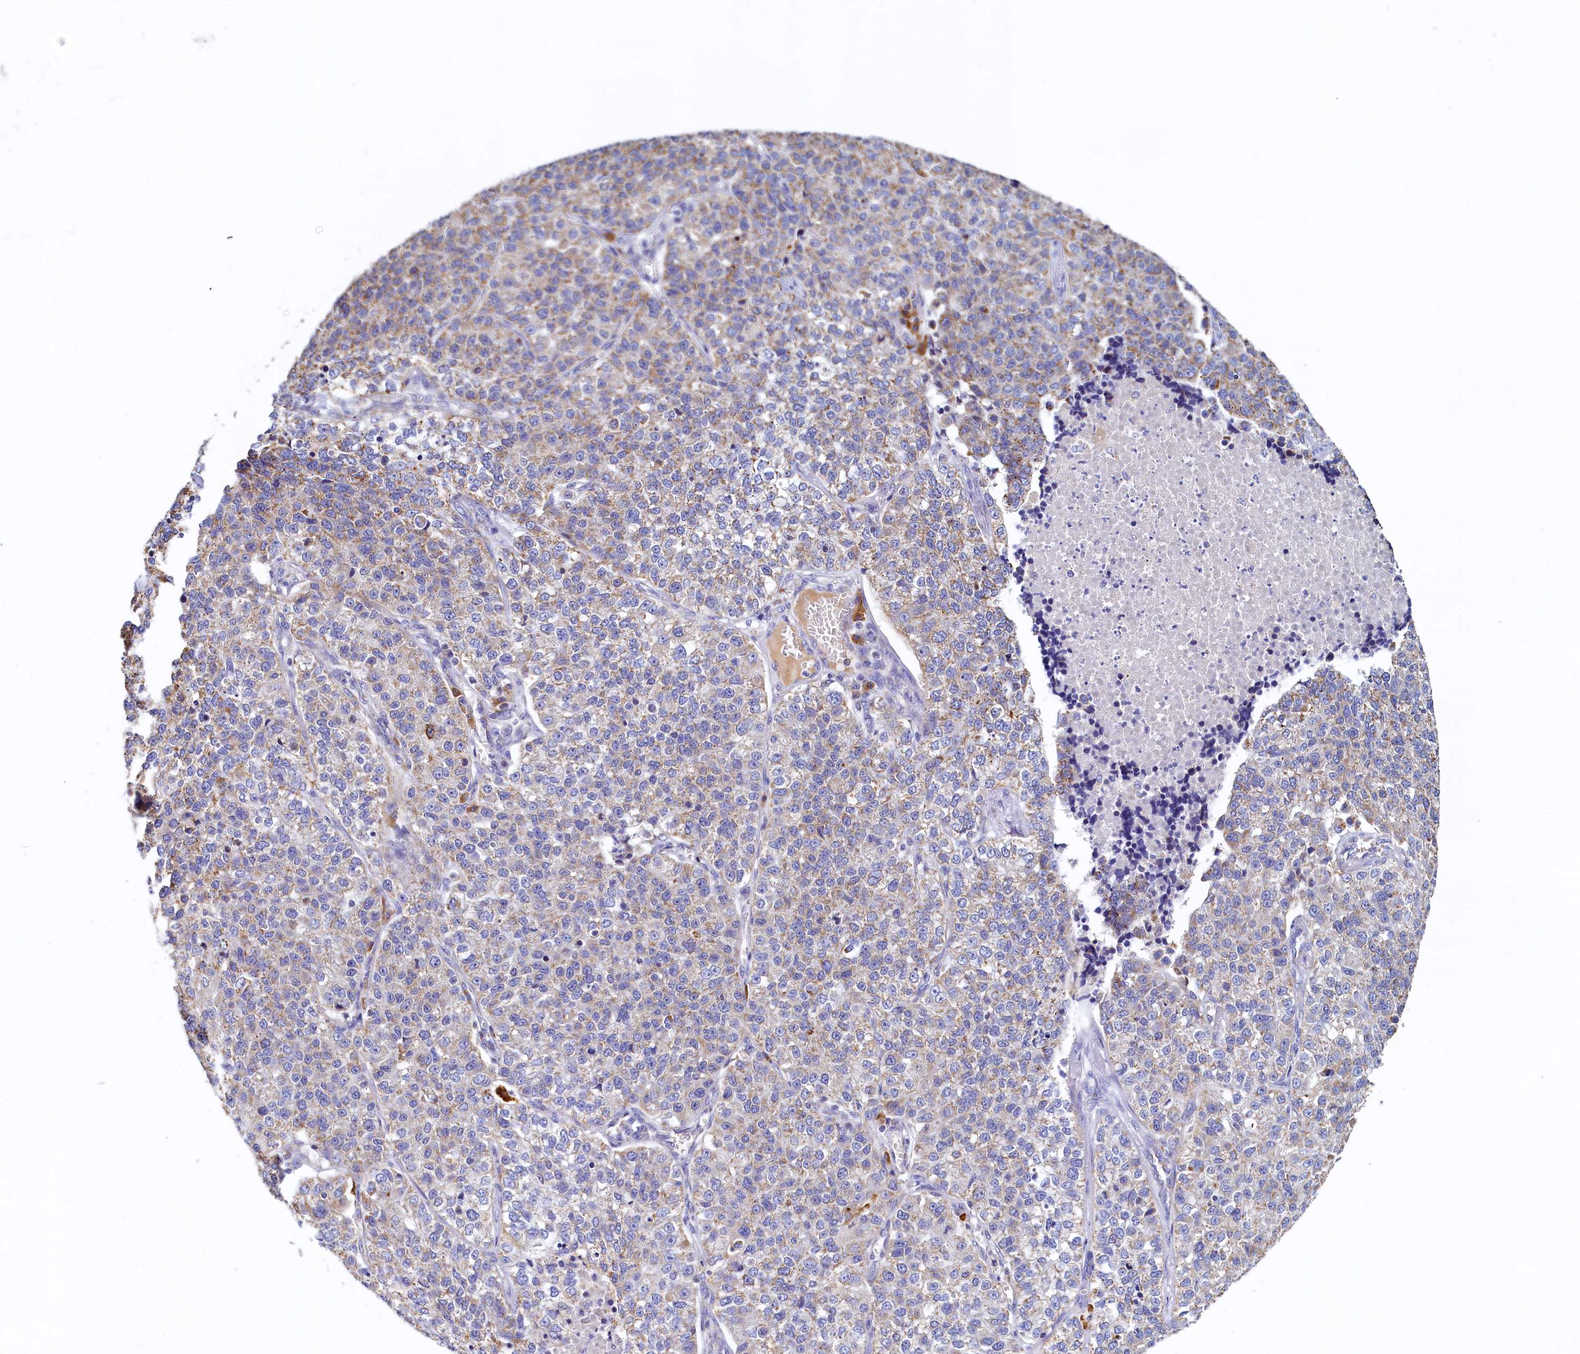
{"staining": {"intensity": "weak", "quantity": "25%-75%", "location": "cytoplasmic/membranous"}, "tissue": "lung cancer", "cell_type": "Tumor cells", "image_type": "cancer", "snomed": [{"axis": "morphology", "description": "Adenocarcinoma, NOS"}, {"axis": "topography", "description": "Lung"}], "caption": "Lung cancer (adenocarcinoma) was stained to show a protein in brown. There is low levels of weak cytoplasmic/membranous positivity in about 25%-75% of tumor cells. (DAB (3,3'-diaminobenzidine) IHC with brightfield microscopy, high magnification).", "gene": "POC1A", "patient": {"sex": "male", "age": 49}}